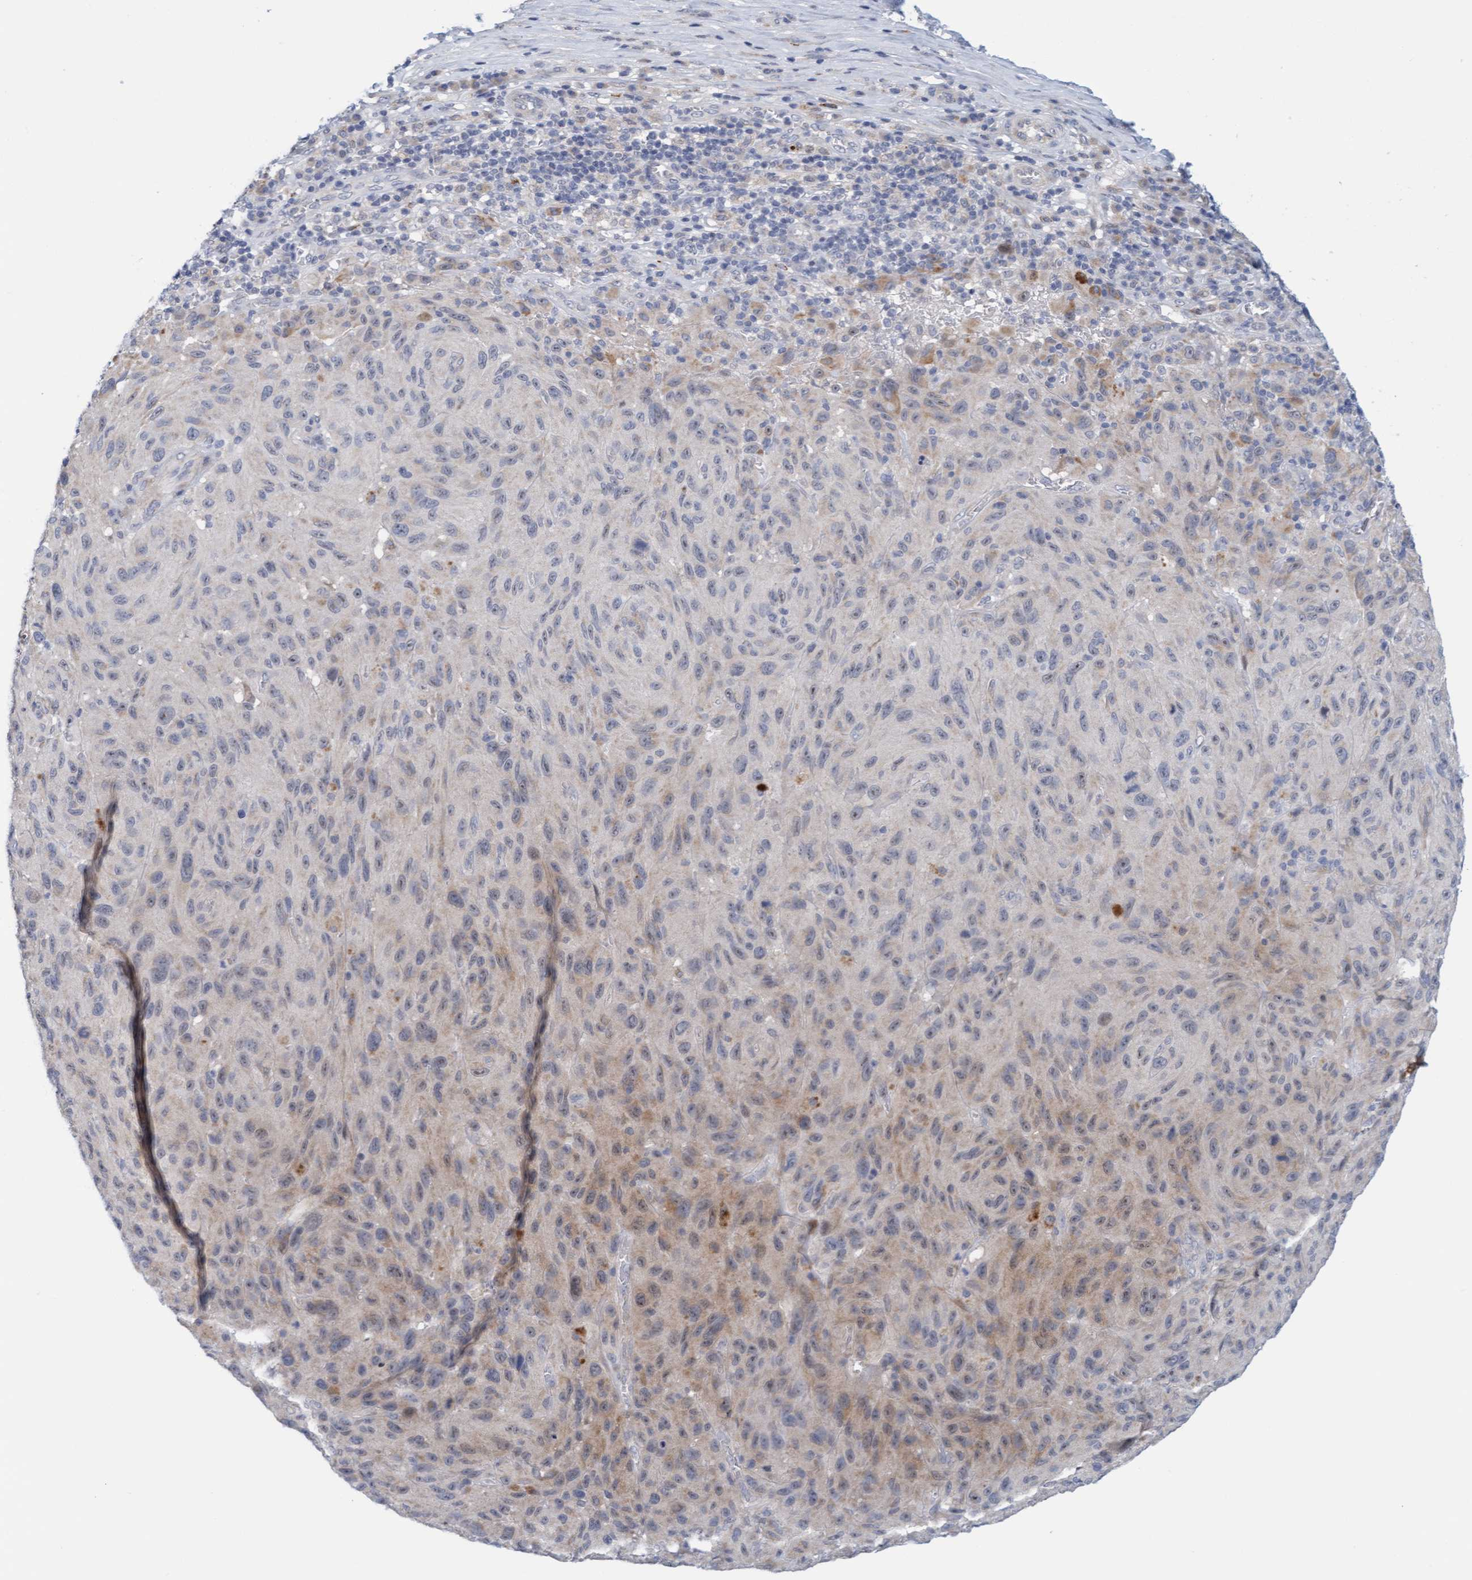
{"staining": {"intensity": "weak", "quantity": "25%-75%", "location": "cytoplasmic/membranous"}, "tissue": "melanoma", "cell_type": "Tumor cells", "image_type": "cancer", "snomed": [{"axis": "morphology", "description": "Malignant melanoma, NOS"}, {"axis": "topography", "description": "Skin"}], "caption": "This micrograph exhibits immunohistochemistry (IHC) staining of human melanoma, with low weak cytoplasmic/membranous positivity in about 25%-75% of tumor cells.", "gene": "ZC3H3", "patient": {"sex": "male", "age": 66}}